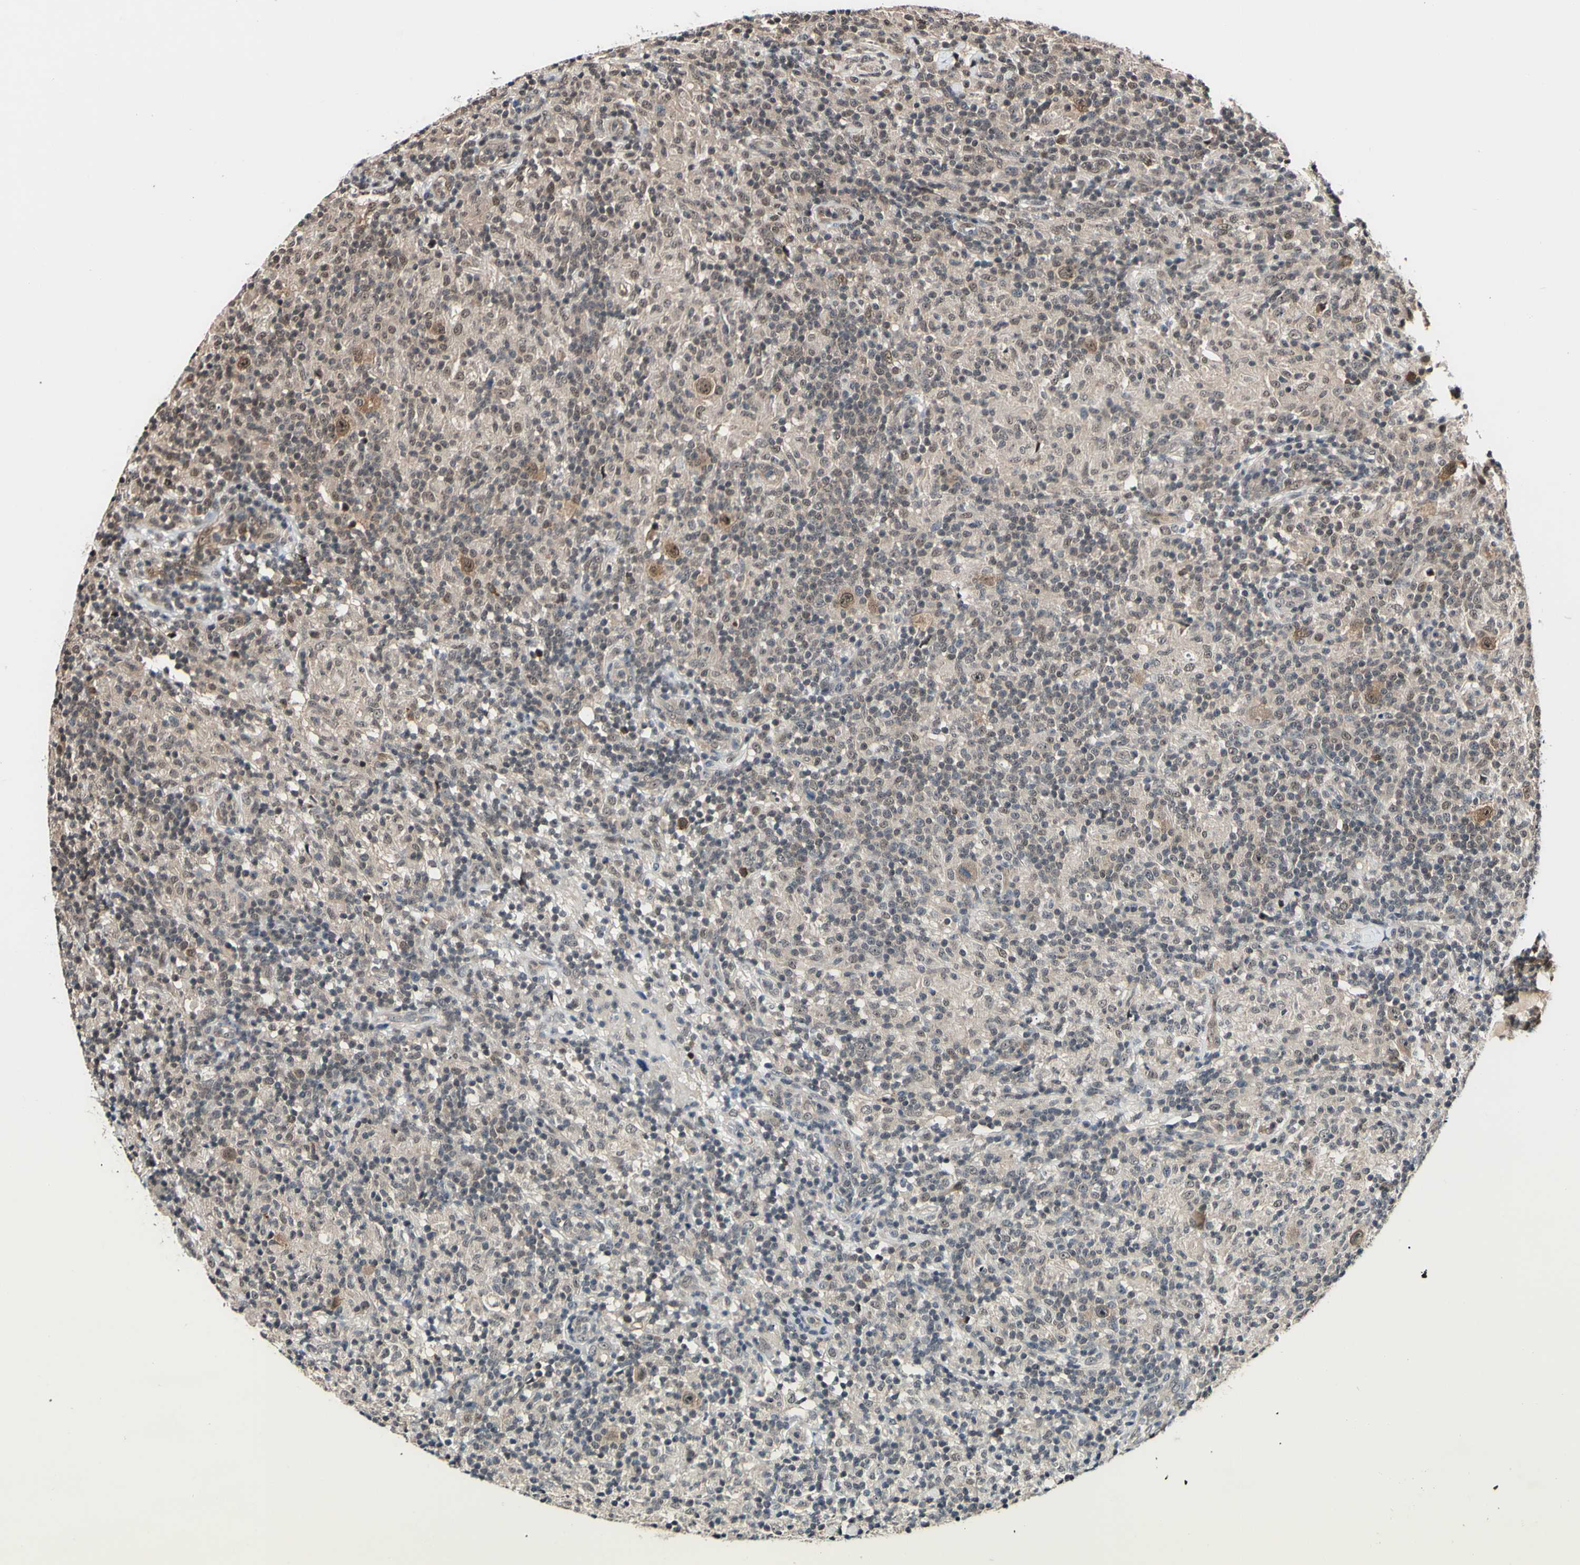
{"staining": {"intensity": "weak", "quantity": ">75%", "location": "cytoplasmic/membranous,nuclear"}, "tissue": "lymphoma", "cell_type": "Tumor cells", "image_type": "cancer", "snomed": [{"axis": "morphology", "description": "Hodgkin's disease, NOS"}, {"axis": "topography", "description": "Lymph node"}], "caption": "Brown immunohistochemical staining in lymphoma demonstrates weak cytoplasmic/membranous and nuclear positivity in approximately >75% of tumor cells. (DAB = brown stain, brightfield microscopy at high magnification).", "gene": "PSMD10", "patient": {"sex": "male", "age": 70}}